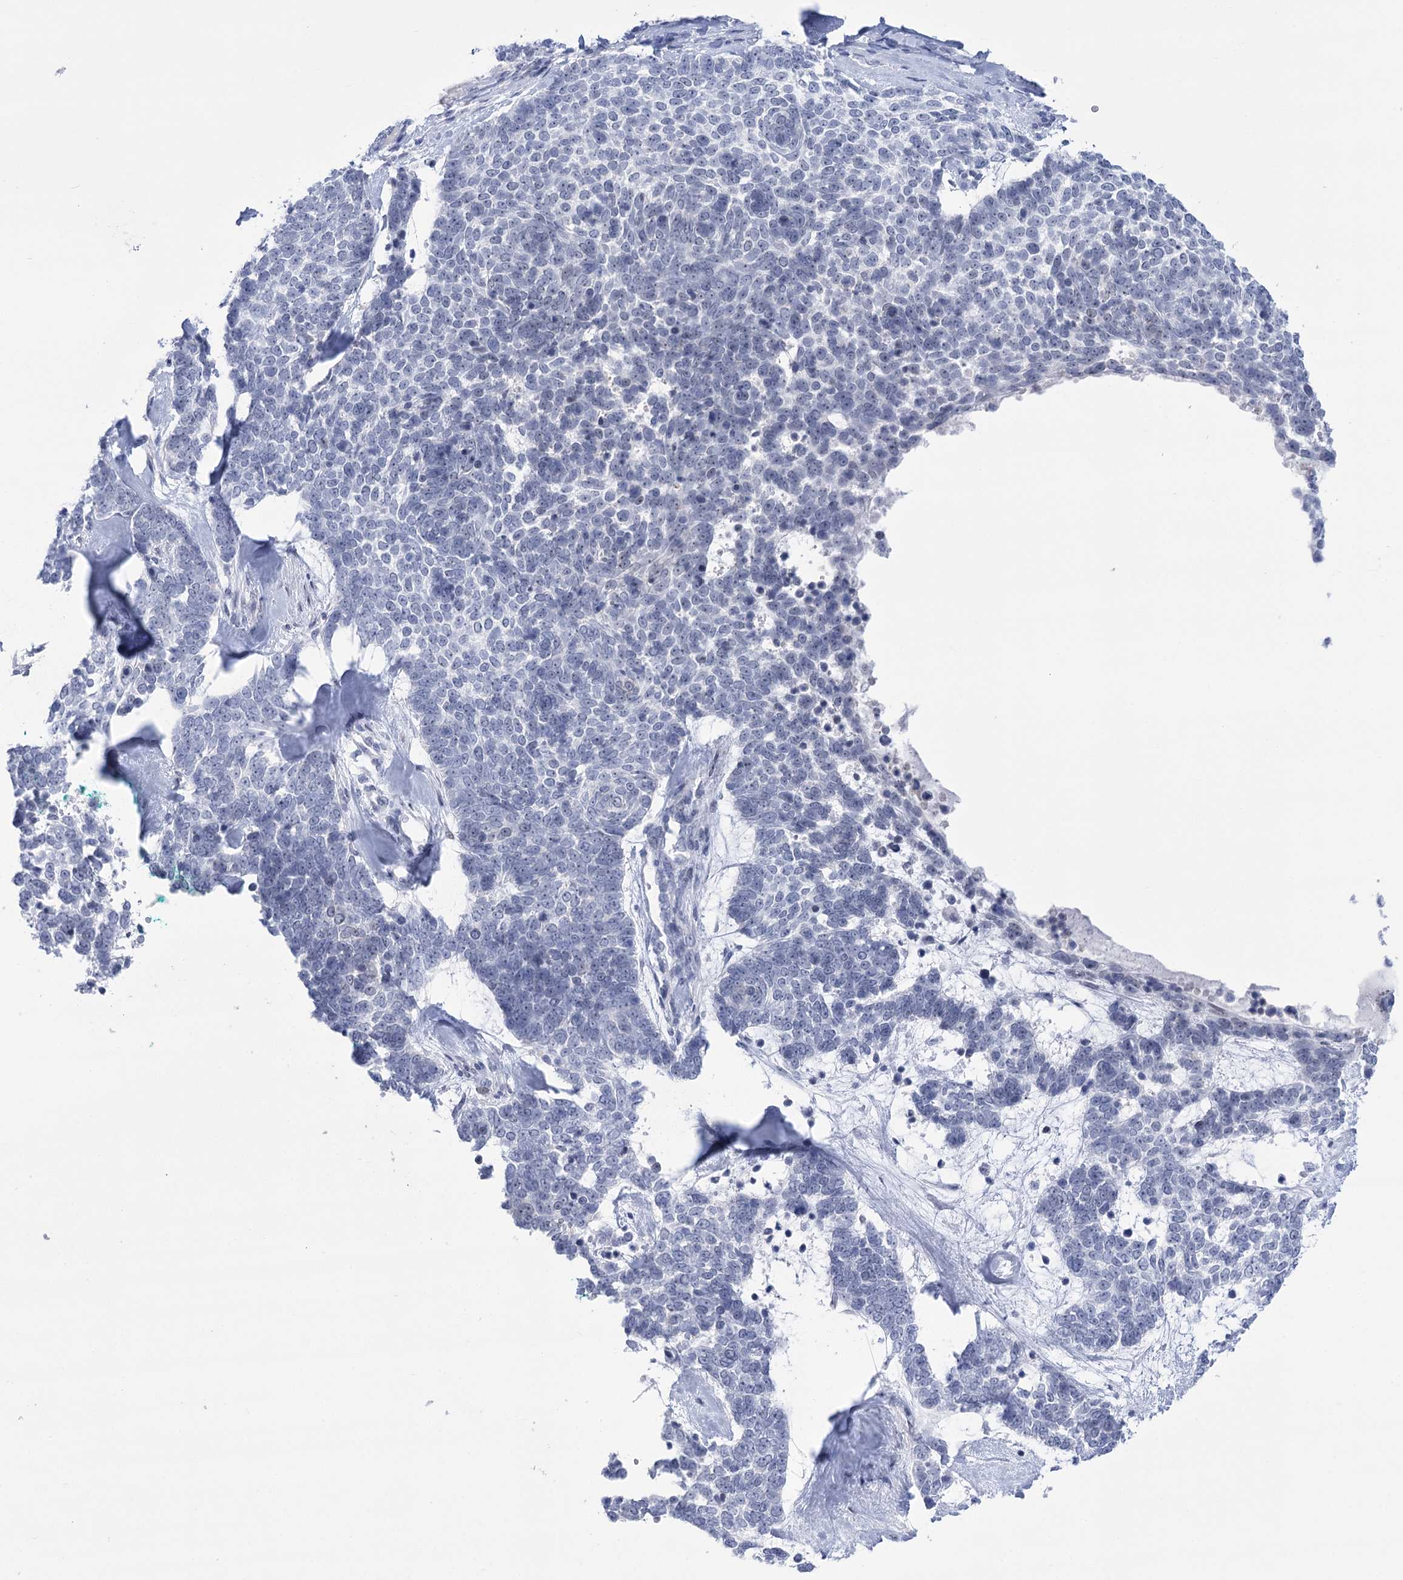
{"staining": {"intensity": "negative", "quantity": "none", "location": "none"}, "tissue": "skin cancer", "cell_type": "Tumor cells", "image_type": "cancer", "snomed": [{"axis": "morphology", "description": "Basal cell carcinoma"}, {"axis": "topography", "description": "Skin"}], "caption": "There is no significant positivity in tumor cells of basal cell carcinoma (skin).", "gene": "HORMAD1", "patient": {"sex": "female", "age": 81}}